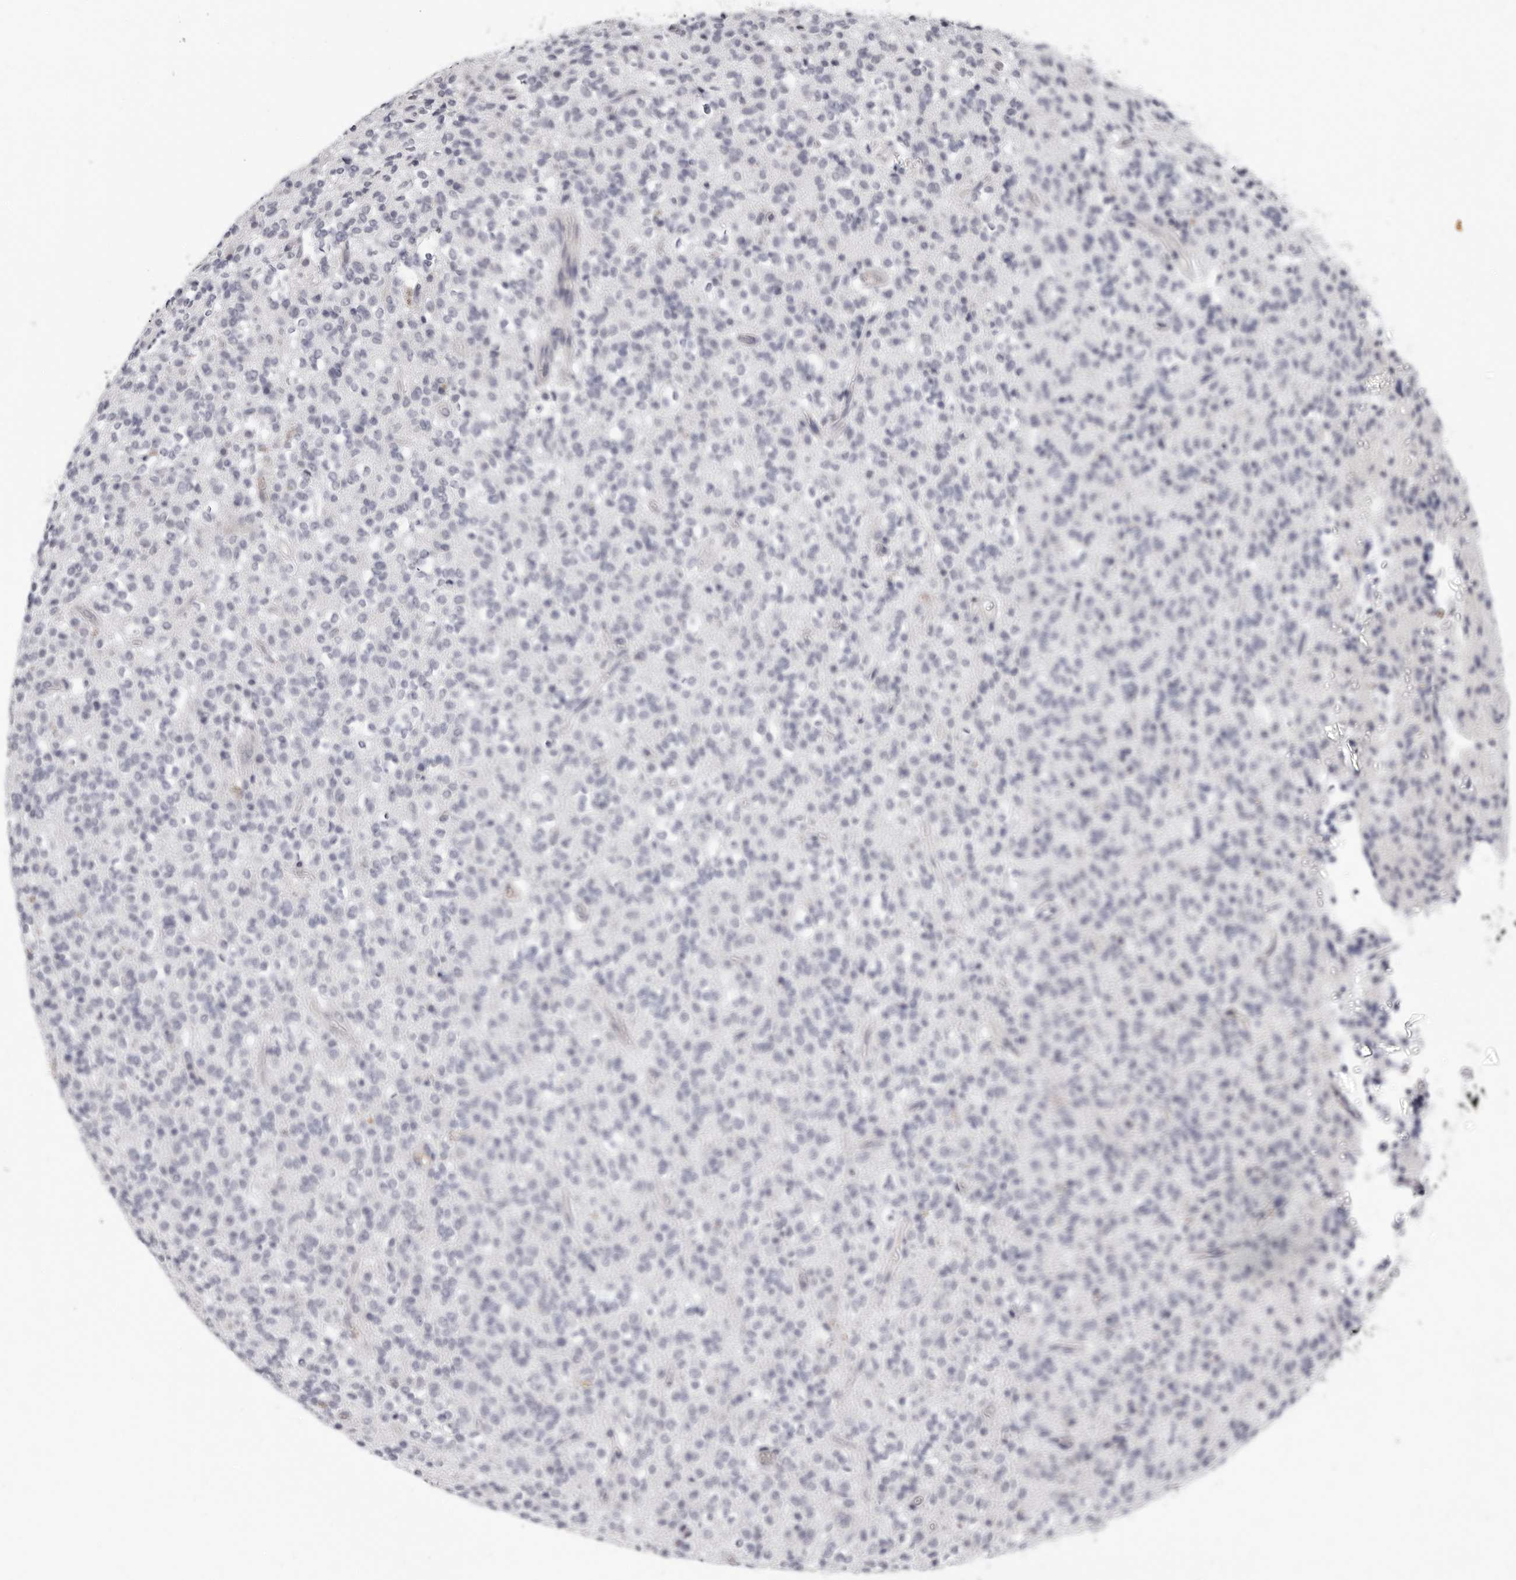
{"staining": {"intensity": "negative", "quantity": "none", "location": "none"}, "tissue": "glioma", "cell_type": "Tumor cells", "image_type": "cancer", "snomed": [{"axis": "morphology", "description": "Glioma, malignant, High grade"}, {"axis": "topography", "description": "Brain"}], "caption": "An IHC histopathology image of malignant glioma (high-grade) is shown. There is no staining in tumor cells of malignant glioma (high-grade).", "gene": "ZNF502", "patient": {"sex": "male", "age": 34}}